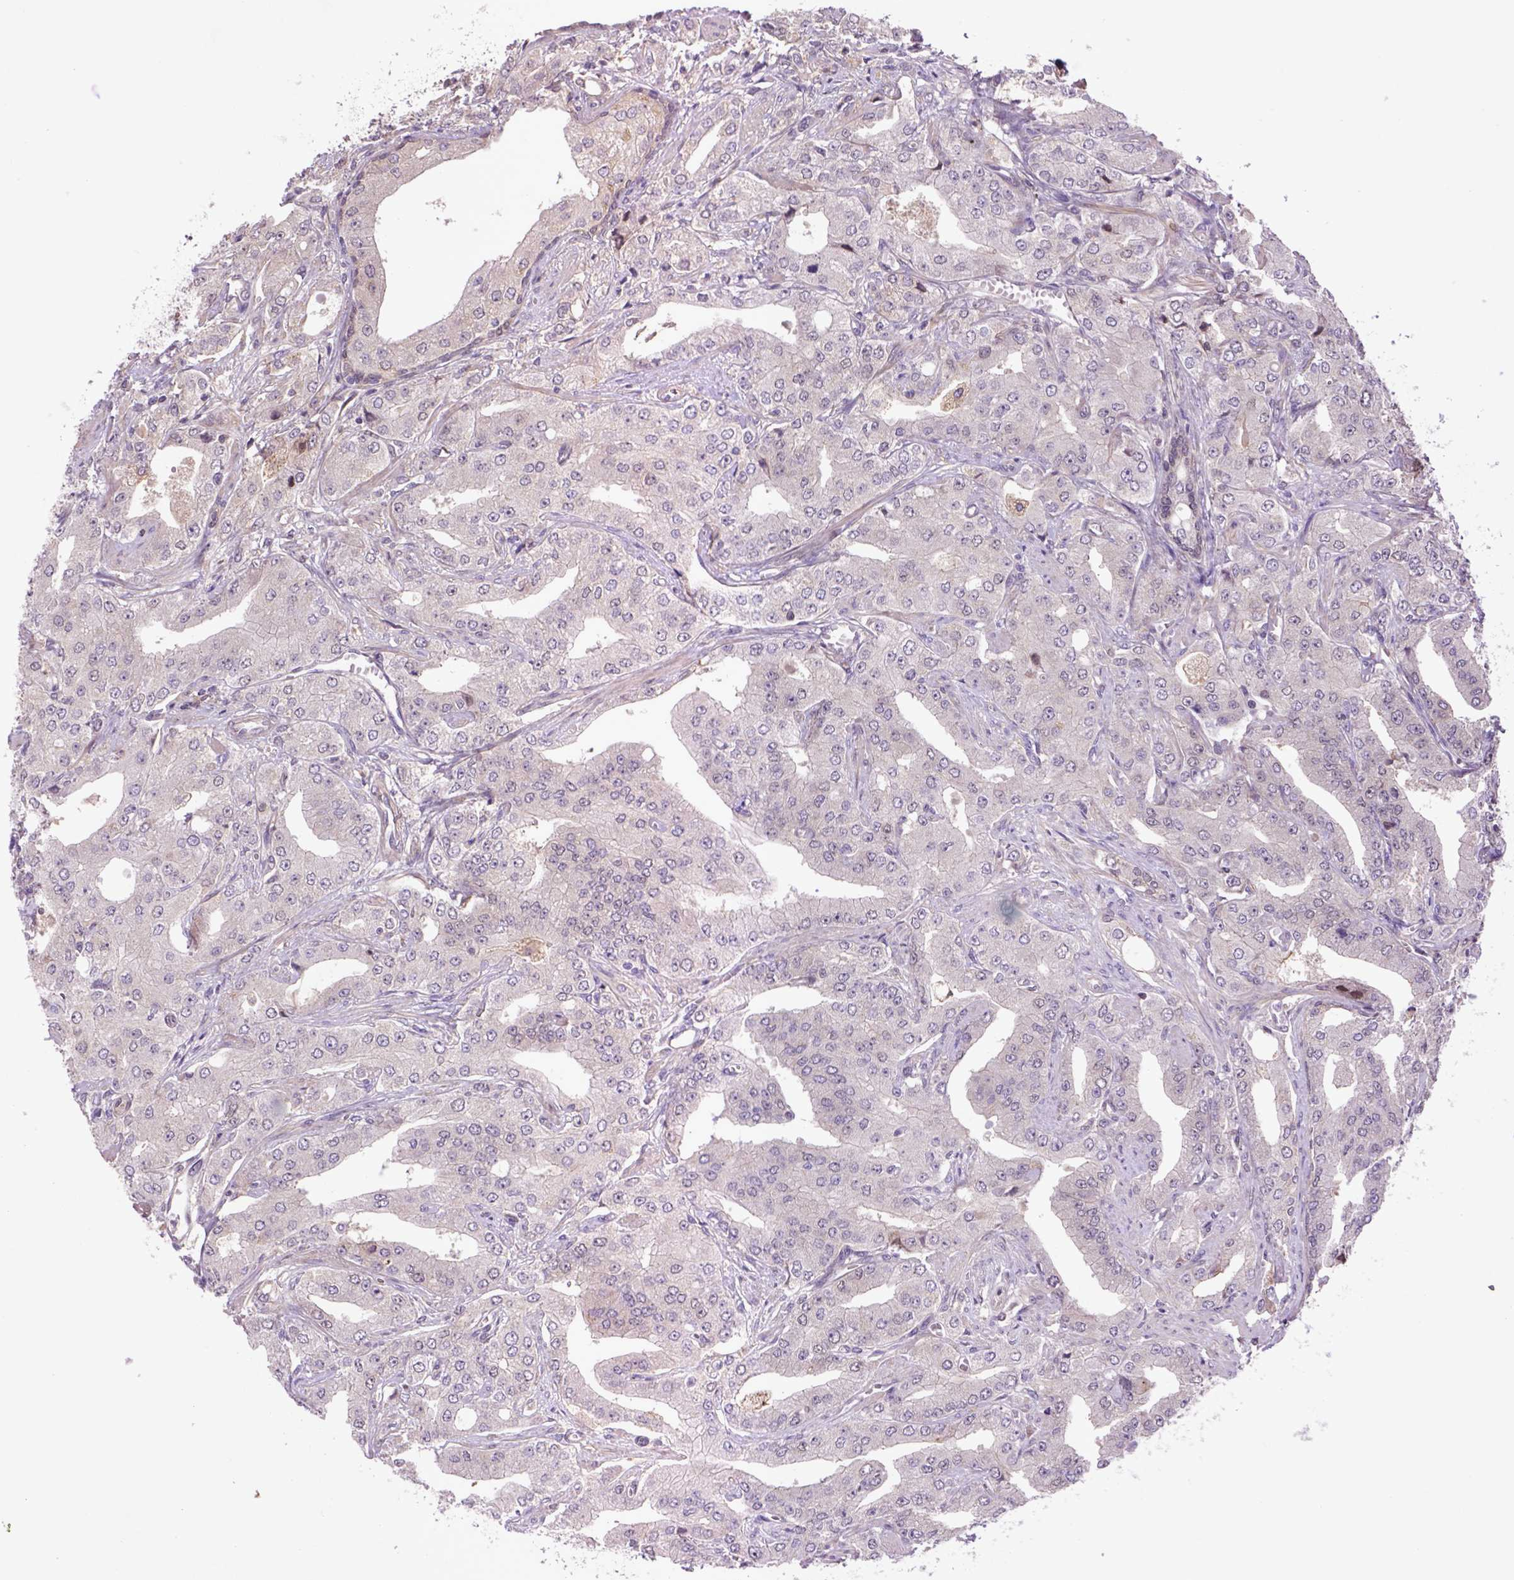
{"staining": {"intensity": "negative", "quantity": "none", "location": "none"}, "tissue": "prostate cancer", "cell_type": "Tumor cells", "image_type": "cancer", "snomed": [{"axis": "morphology", "description": "Adenocarcinoma, Low grade"}, {"axis": "topography", "description": "Prostate"}], "caption": "IHC micrograph of human low-grade adenocarcinoma (prostate) stained for a protein (brown), which exhibits no staining in tumor cells.", "gene": "HSPBP1", "patient": {"sex": "male", "age": 60}}